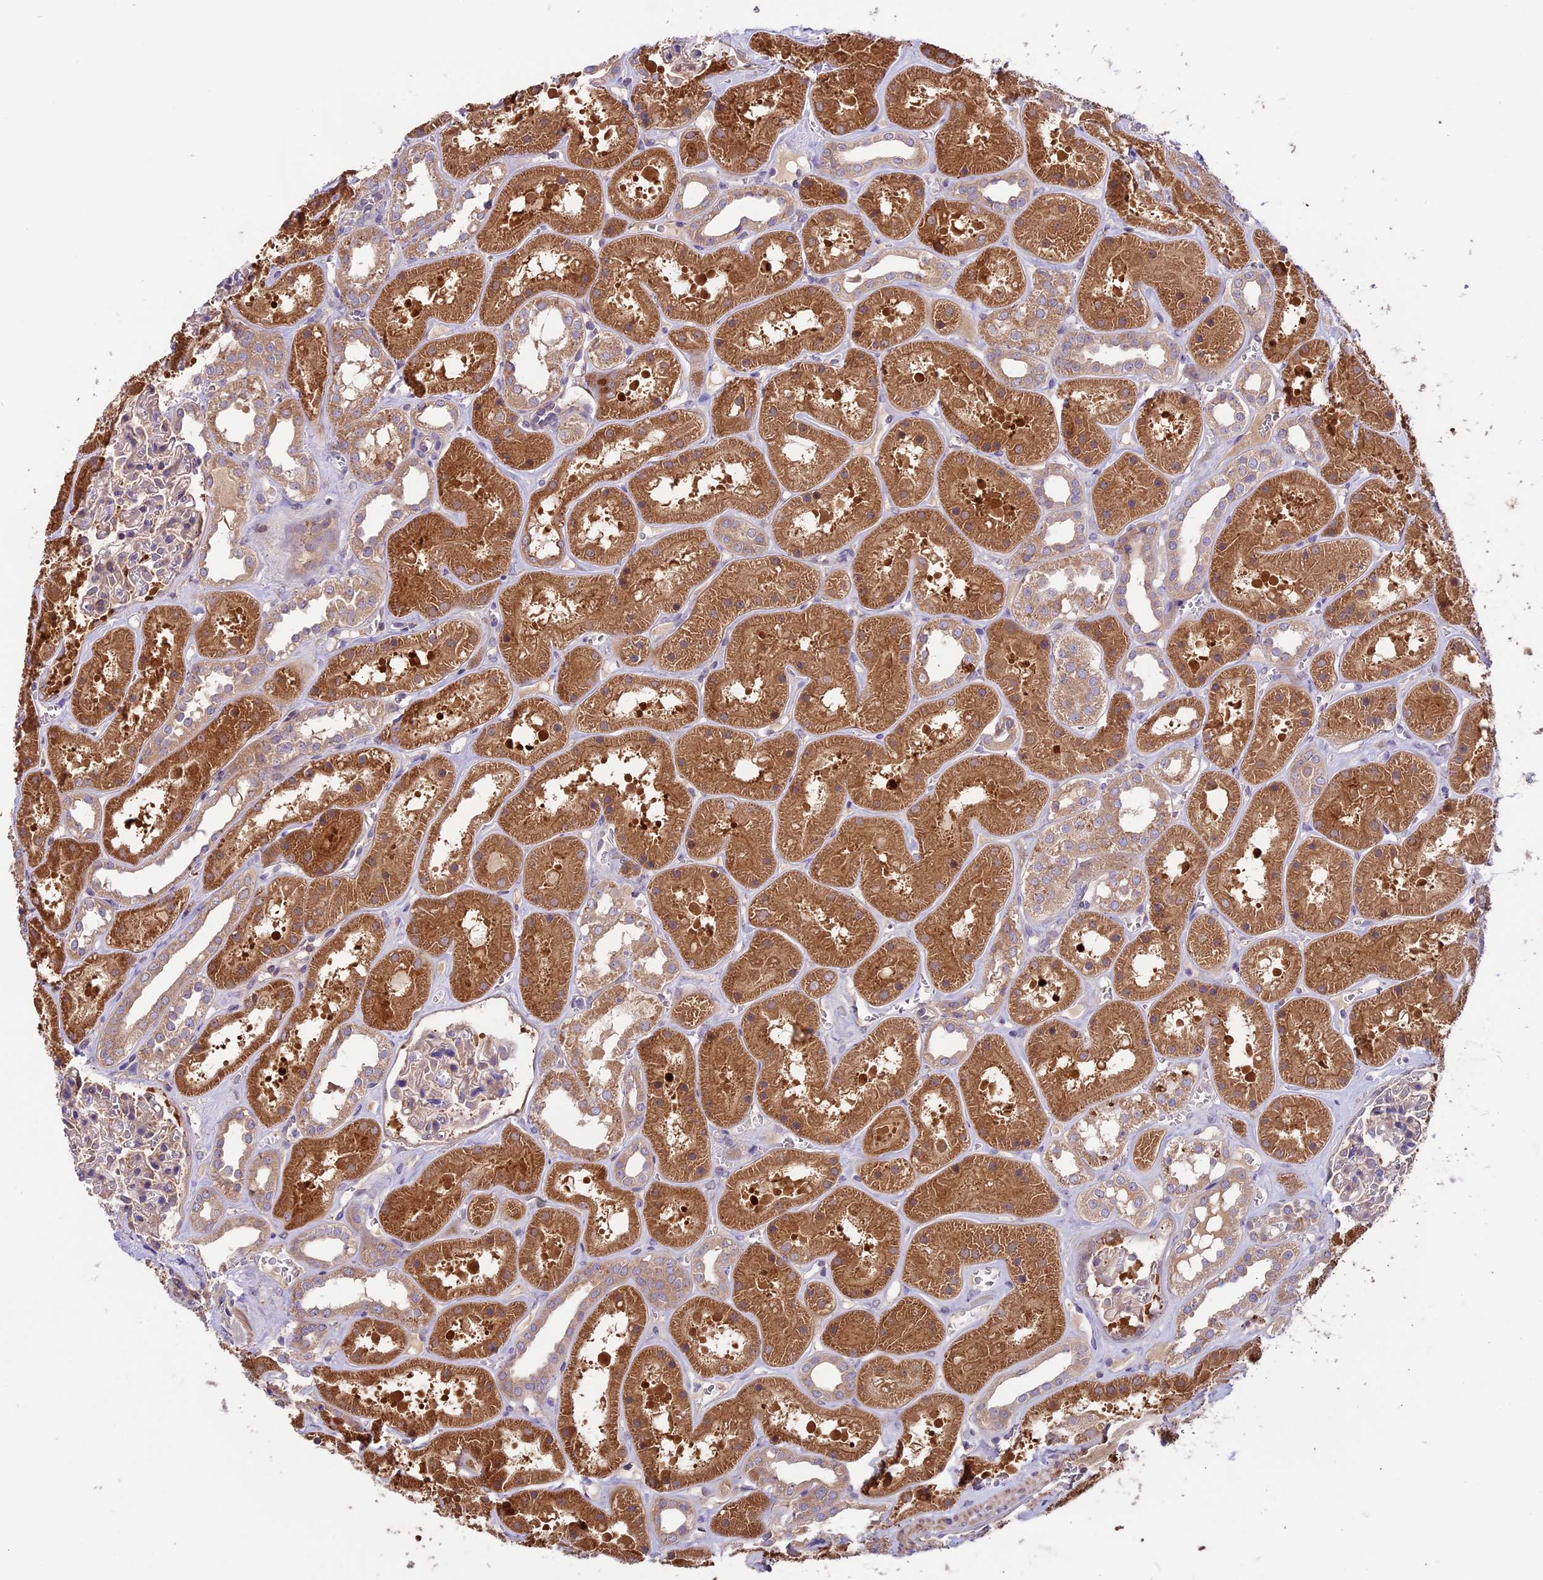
{"staining": {"intensity": "weak", "quantity": "<25%", "location": "cytoplasmic/membranous"}, "tissue": "kidney", "cell_type": "Cells in glomeruli", "image_type": "normal", "snomed": [{"axis": "morphology", "description": "Normal tissue, NOS"}, {"axis": "topography", "description": "Kidney"}], "caption": "Immunohistochemistry (IHC) of unremarkable kidney displays no staining in cells in glomeruli.", "gene": "COG8", "patient": {"sex": "female", "age": 41}}